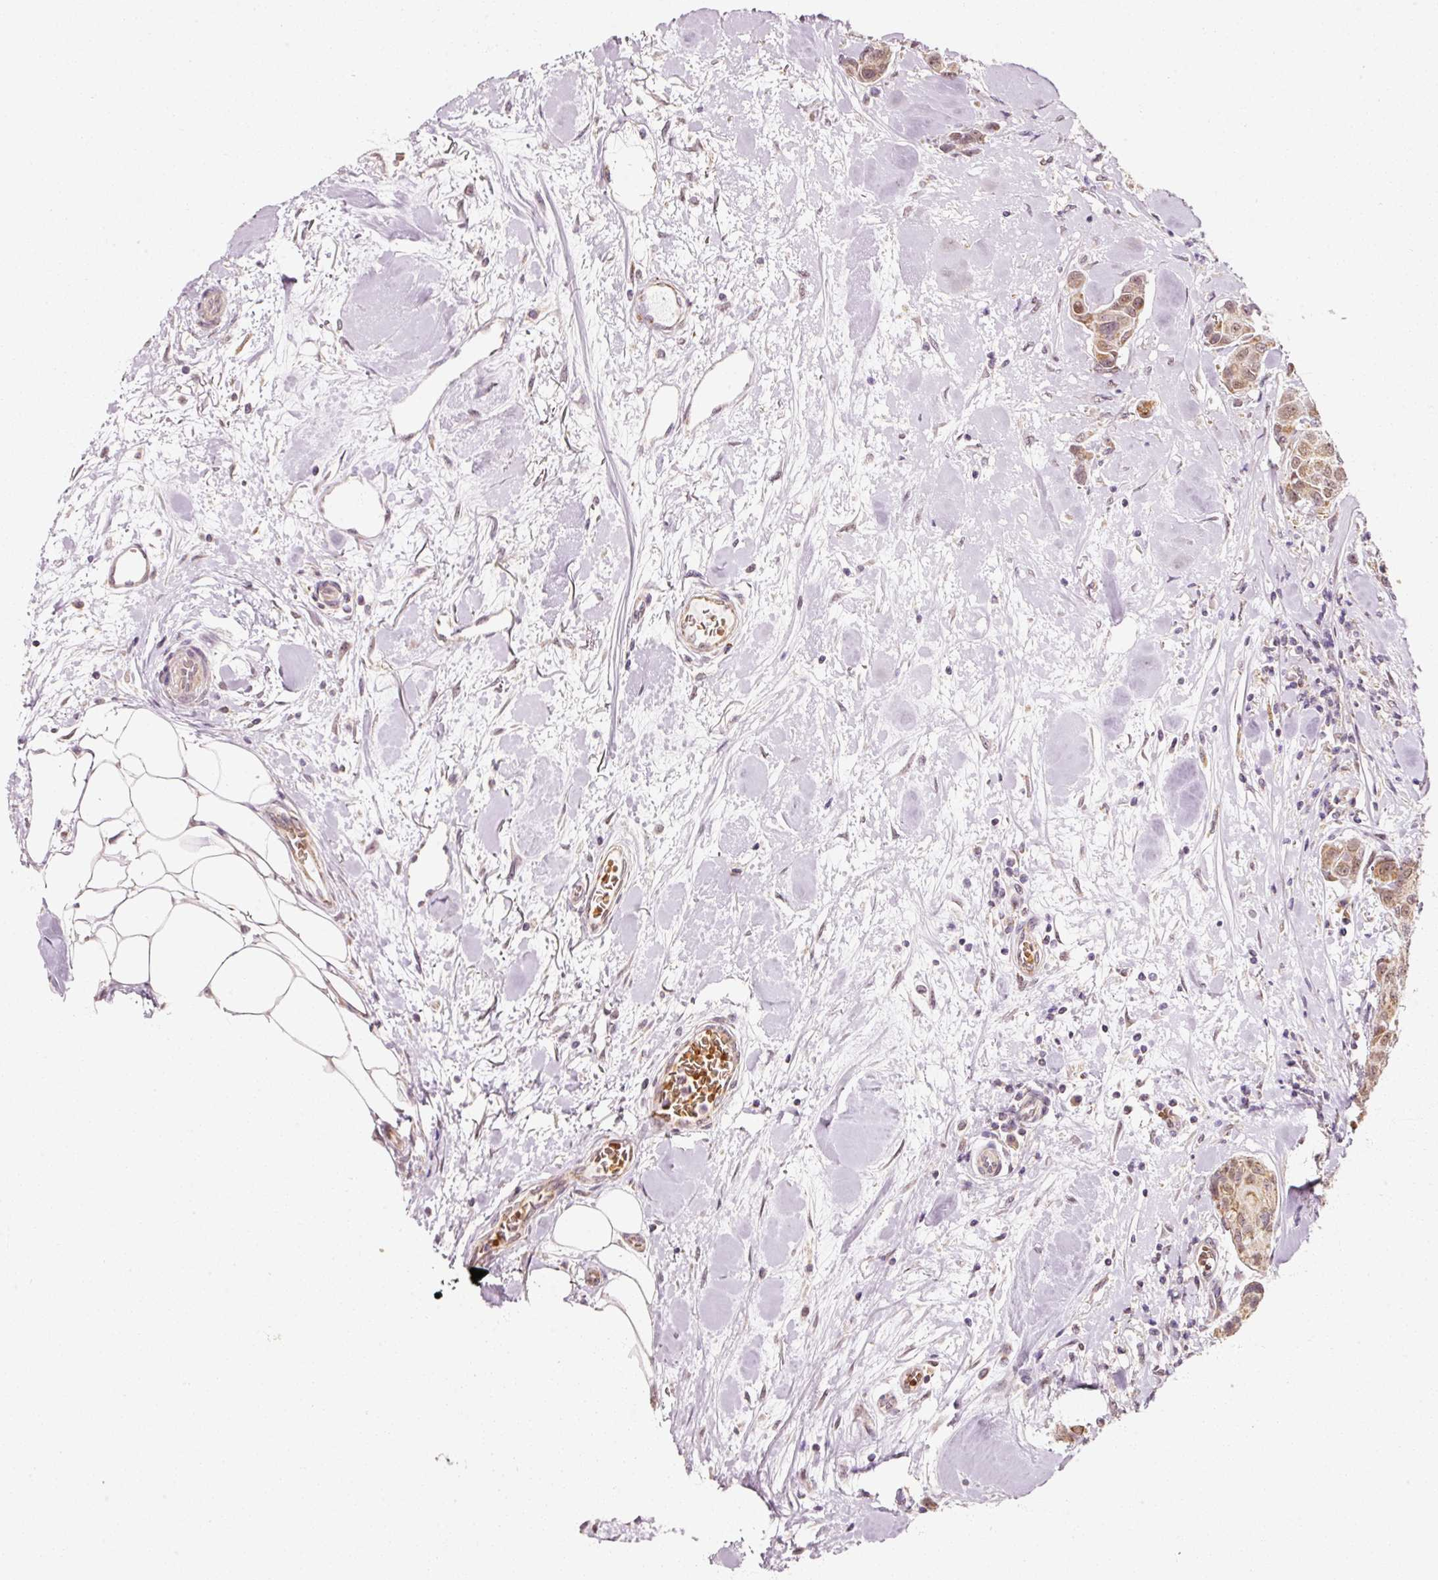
{"staining": {"intensity": "moderate", "quantity": "<25%", "location": "cytoplasmic/membranous,nuclear"}, "tissue": "breast cancer", "cell_type": "Tumor cells", "image_type": "cancer", "snomed": [{"axis": "morphology", "description": "Duct carcinoma"}, {"axis": "topography", "description": "Breast"}, {"axis": "topography", "description": "Lymph node"}], "caption": "This image displays breast invasive ductal carcinoma stained with immunohistochemistry to label a protein in brown. The cytoplasmic/membranous and nuclear of tumor cells show moderate positivity for the protein. Nuclei are counter-stained blue.", "gene": "ZNF460", "patient": {"sex": "female", "age": 80}}